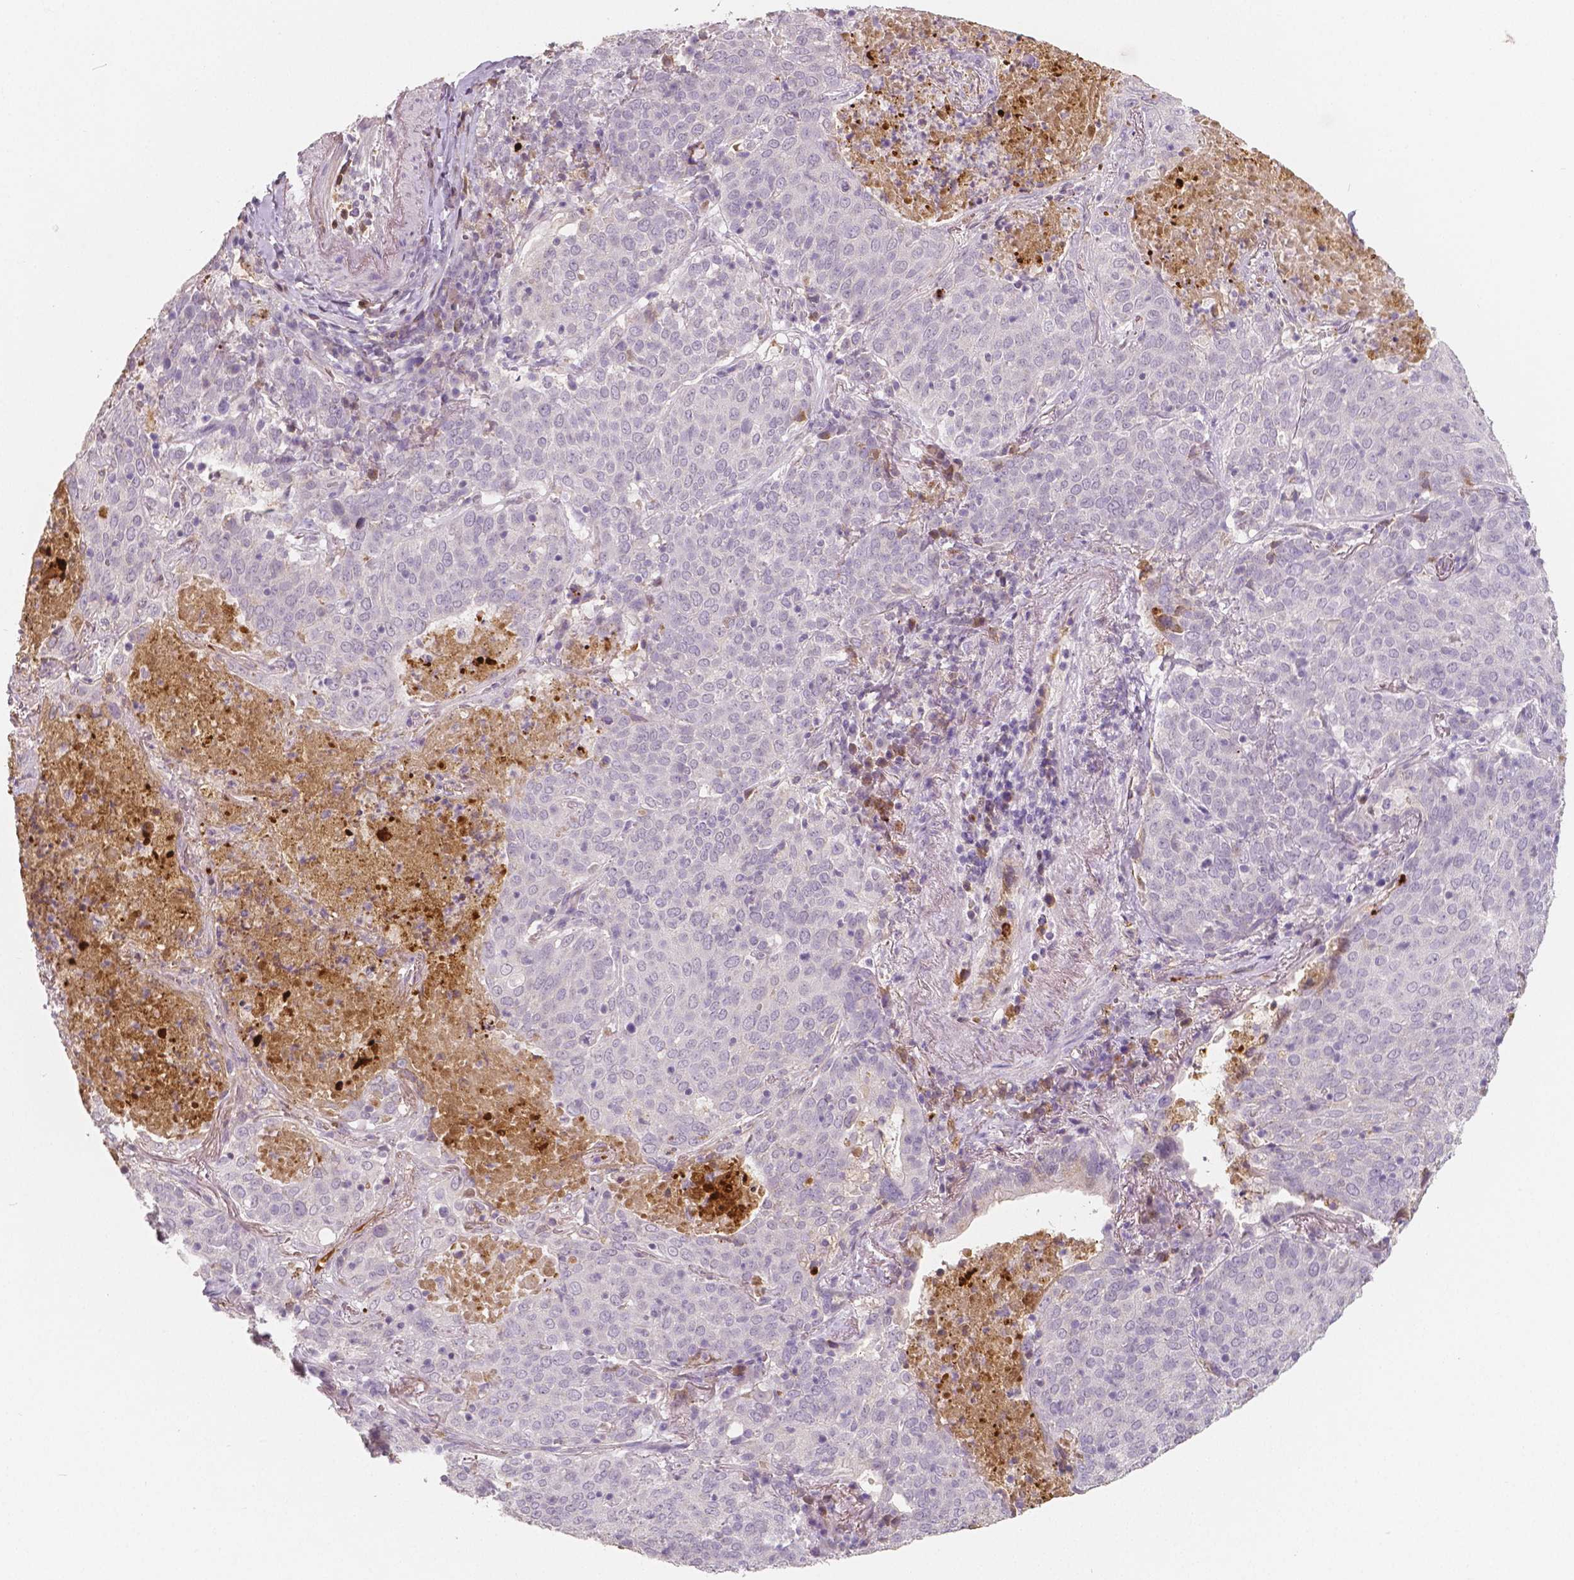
{"staining": {"intensity": "negative", "quantity": "none", "location": "none"}, "tissue": "lung cancer", "cell_type": "Tumor cells", "image_type": "cancer", "snomed": [{"axis": "morphology", "description": "Squamous cell carcinoma, NOS"}, {"axis": "topography", "description": "Lung"}], "caption": "This is a photomicrograph of IHC staining of squamous cell carcinoma (lung), which shows no expression in tumor cells.", "gene": "APOA4", "patient": {"sex": "male", "age": 82}}